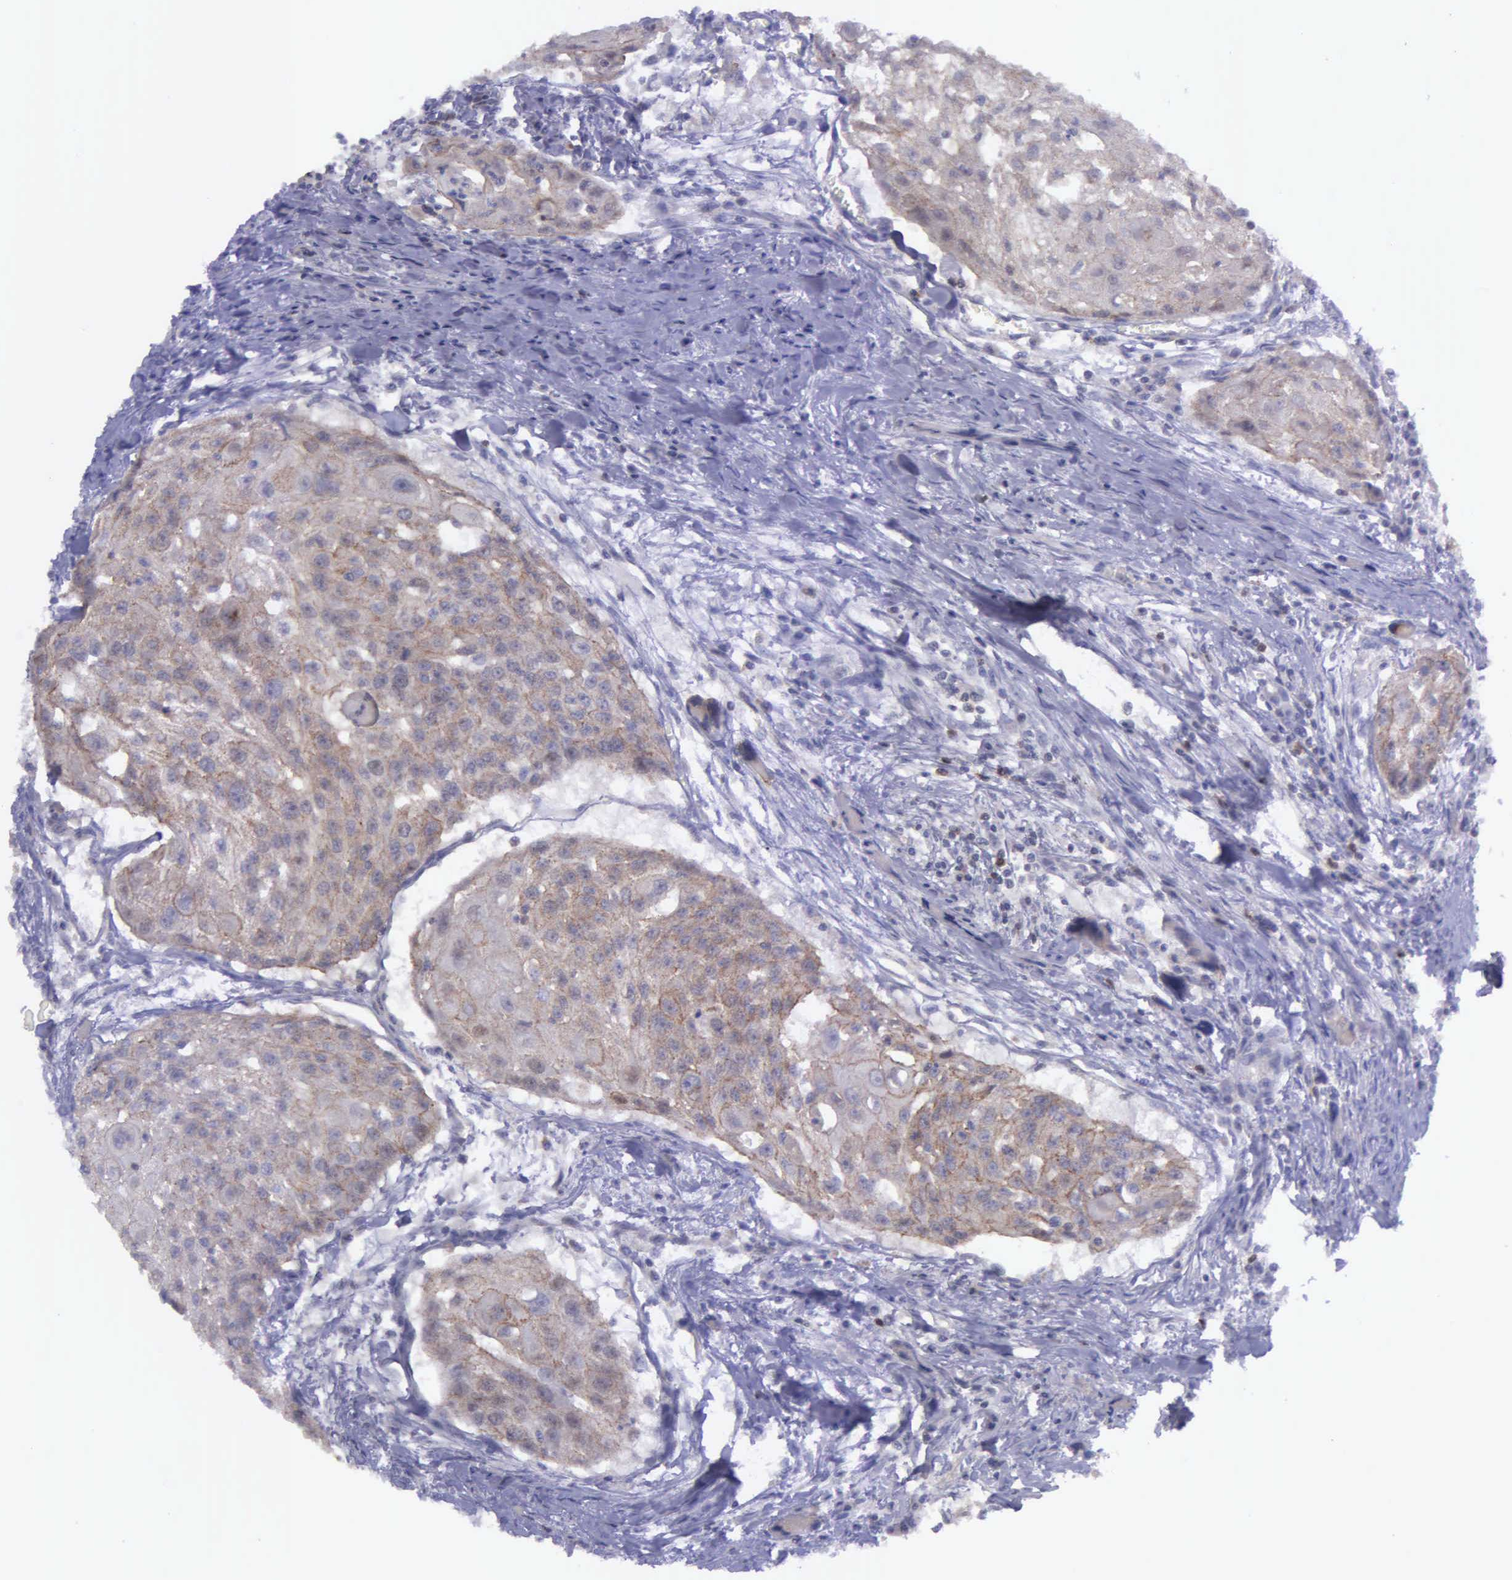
{"staining": {"intensity": "weak", "quantity": "25%-75%", "location": "cytoplasmic/membranous,nuclear"}, "tissue": "head and neck cancer", "cell_type": "Tumor cells", "image_type": "cancer", "snomed": [{"axis": "morphology", "description": "Squamous cell carcinoma, NOS"}, {"axis": "topography", "description": "Head-Neck"}], "caption": "This image shows immunohistochemistry staining of human head and neck cancer (squamous cell carcinoma), with low weak cytoplasmic/membranous and nuclear positivity in about 25%-75% of tumor cells.", "gene": "MICAL3", "patient": {"sex": "male", "age": 64}}